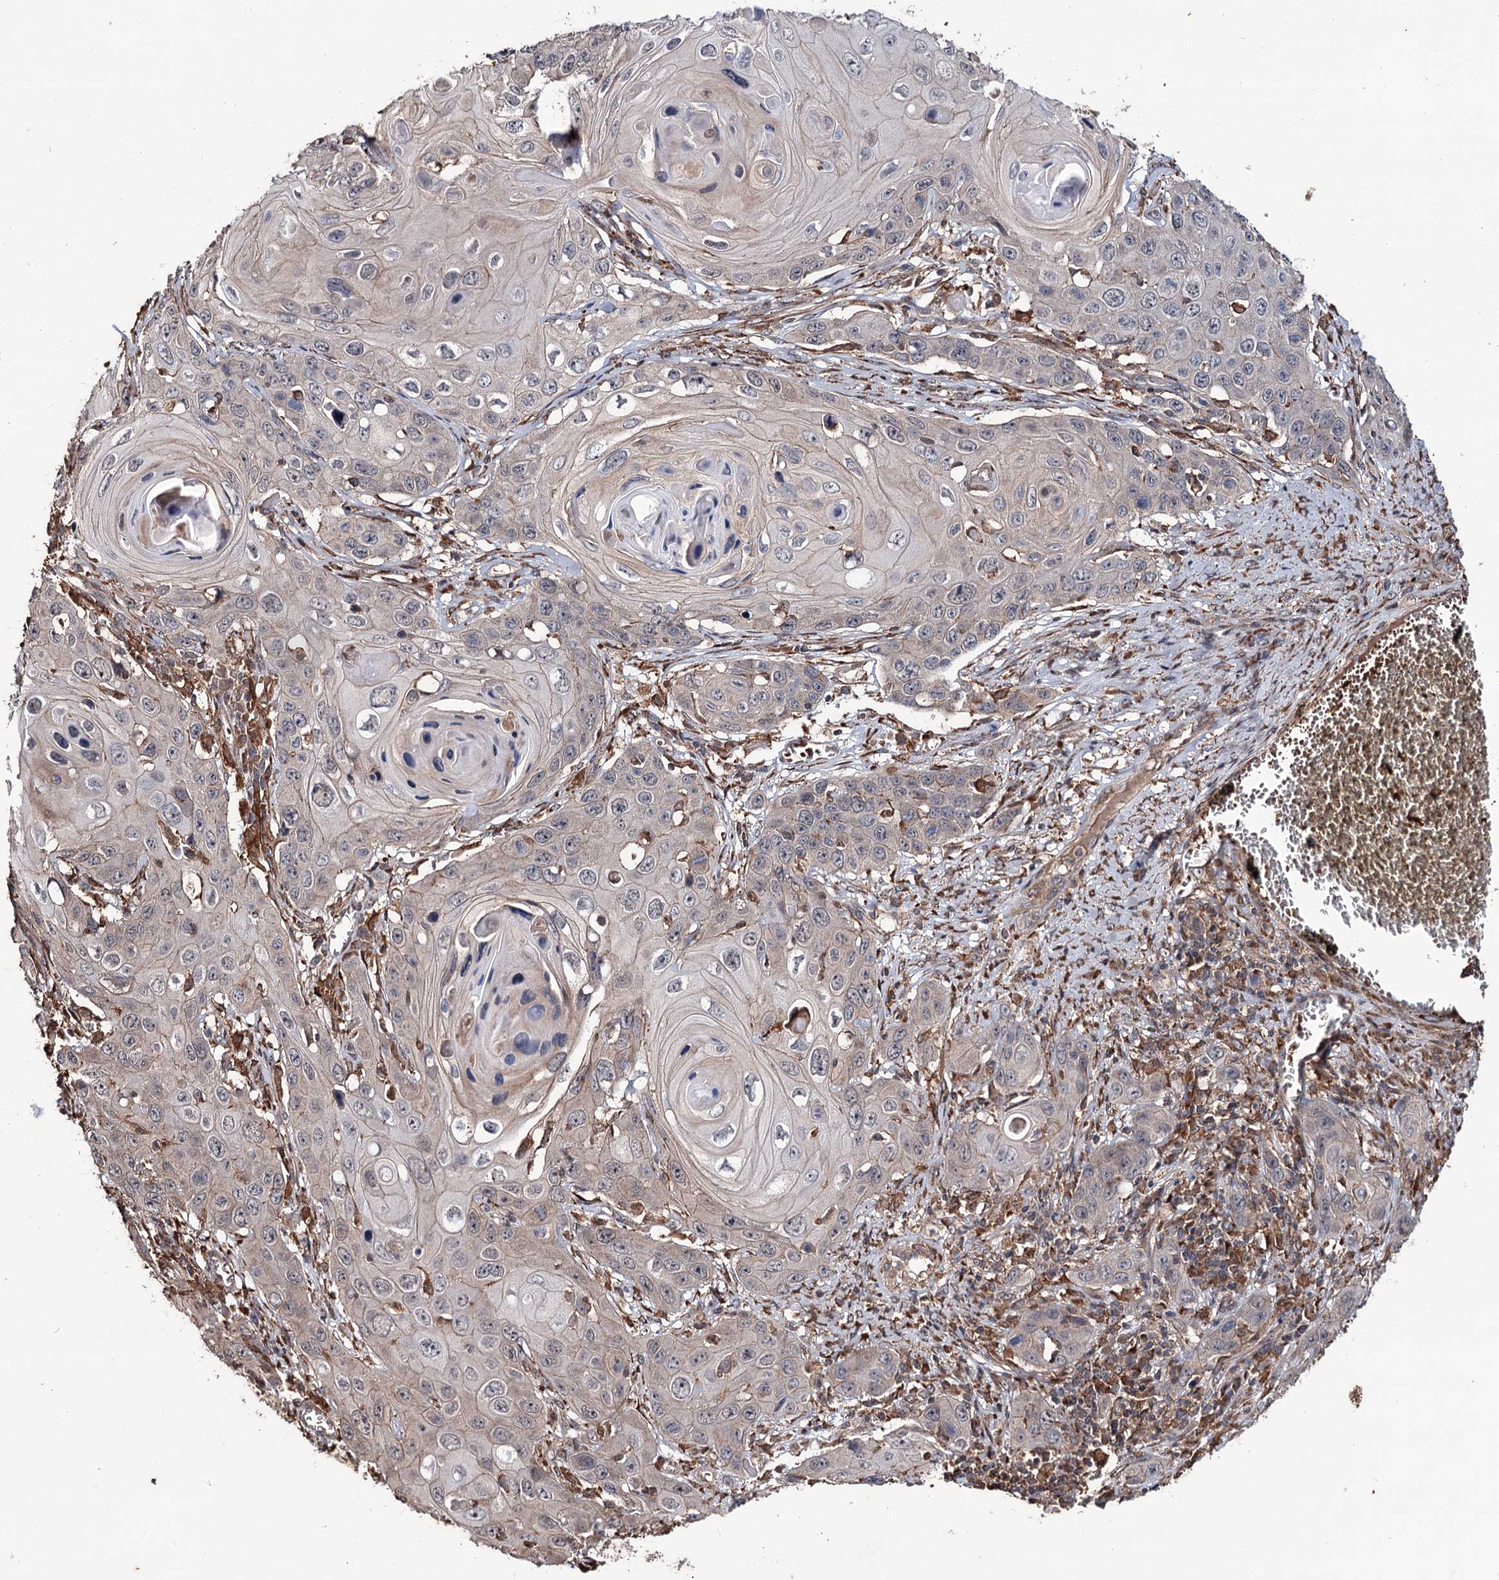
{"staining": {"intensity": "weak", "quantity": "<25%", "location": "cytoplasmic/membranous"}, "tissue": "skin cancer", "cell_type": "Tumor cells", "image_type": "cancer", "snomed": [{"axis": "morphology", "description": "Squamous cell carcinoma, NOS"}, {"axis": "topography", "description": "Skin"}], "caption": "This is an immunohistochemistry (IHC) histopathology image of human skin squamous cell carcinoma. There is no staining in tumor cells.", "gene": "GRIP1", "patient": {"sex": "male", "age": 55}}